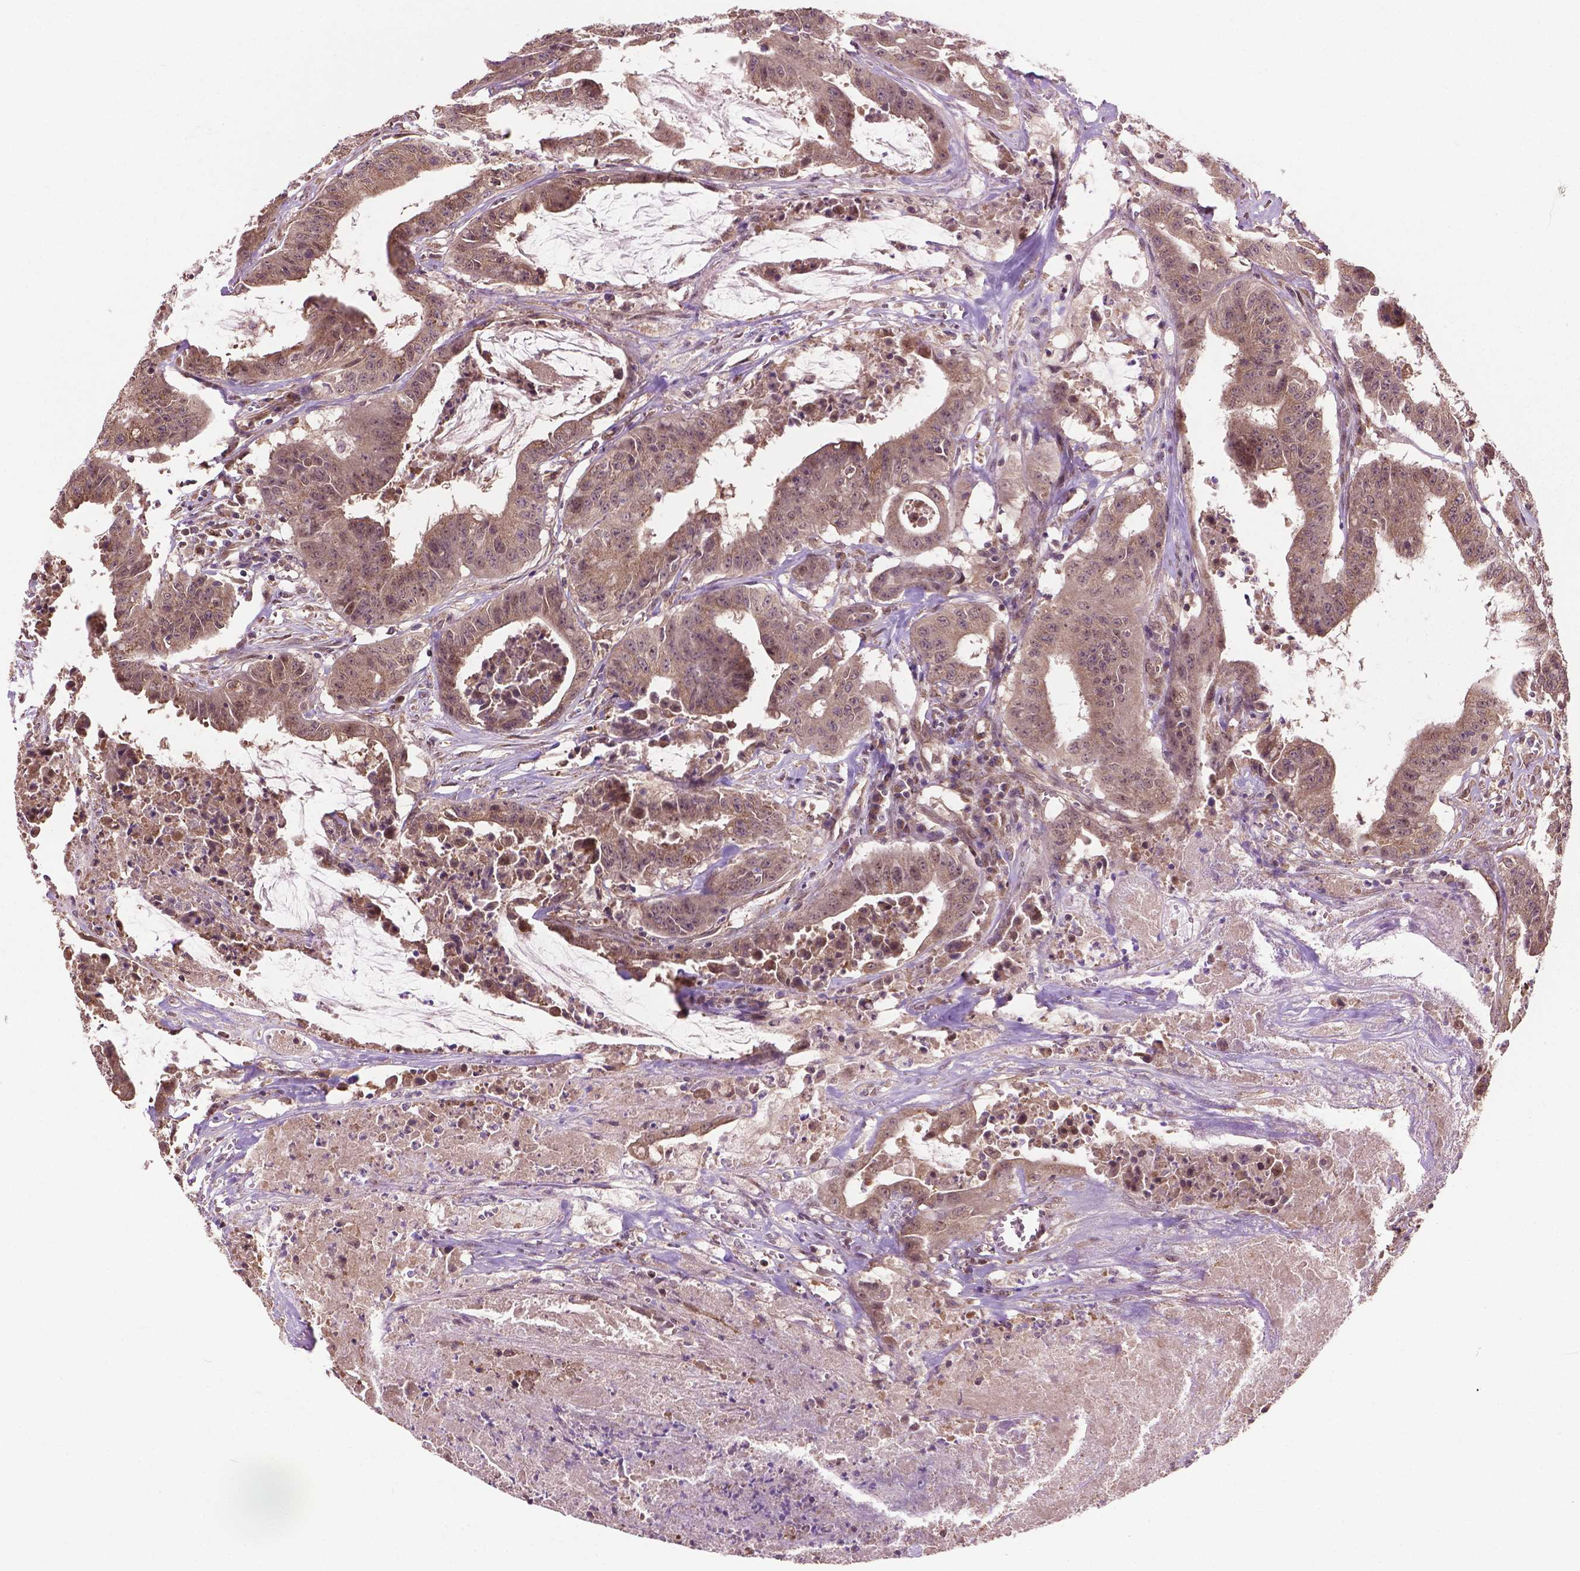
{"staining": {"intensity": "weak", "quantity": ">75%", "location": "cytoplasmic/membranous,nuclear"}, "tissue": "colorectal cancer", "cell_type": "Tumor cells", "image_type": "cancer", "snomed": [{"axis": "morphology", "description": "Adenocarcinoma, NOS"}, {"axis": "topography", "description": "Colon"}], "caption": "Human colorectal cancer (adenocarcinoma) stained with a brown dye demonstrates weak cytoplasmic/membranous and nuclear positive expression in about >75% of tumor cells.", "gene": "PPP1CB", "patient": {"sex": "male", "age": 33}}